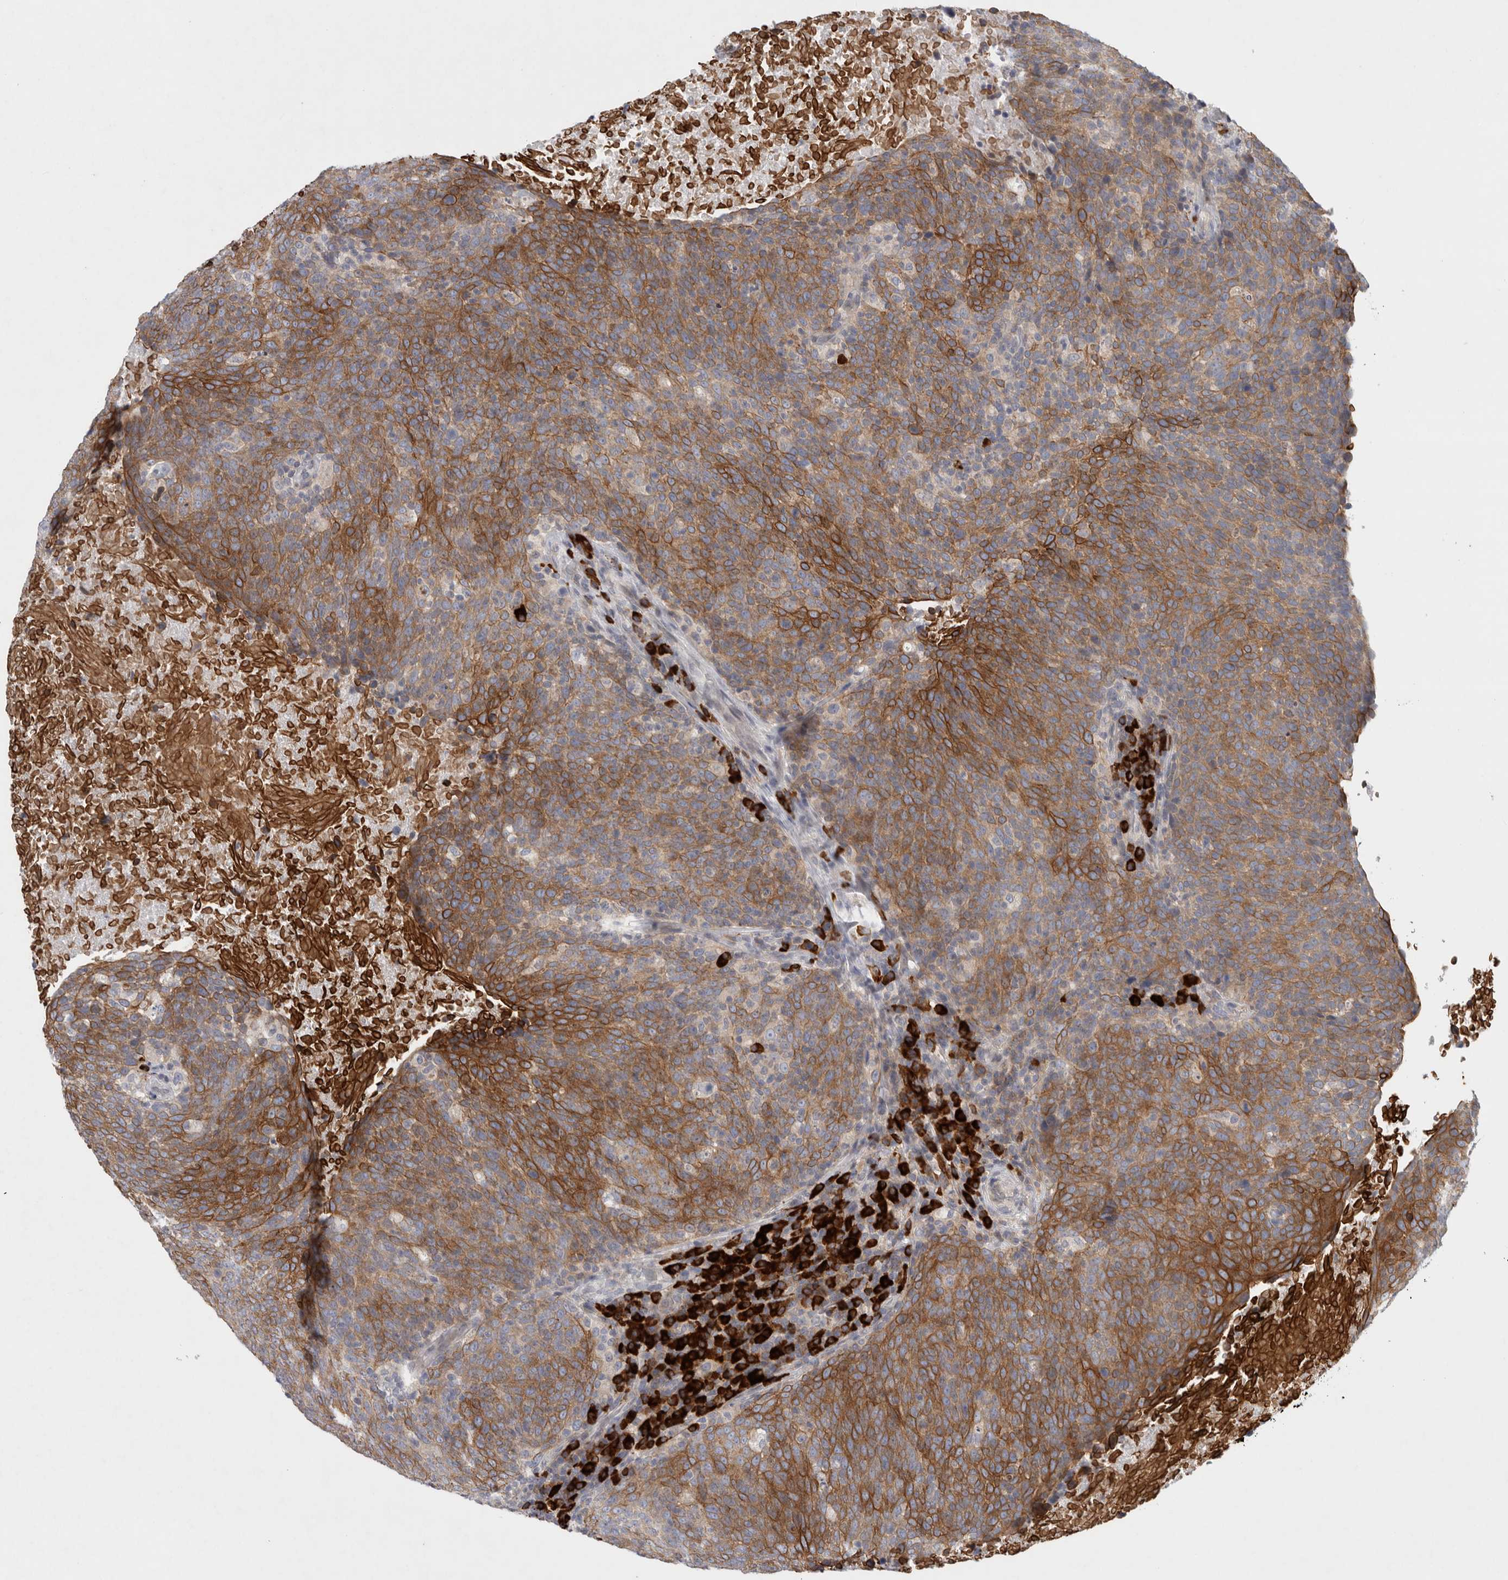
{"staining": {"intensity": "moderate", "quantity": ">75%", "location": "cytoplasmic/membranous"}, "tissue": "head and neck cancer", "cell_type": "Tumor cells", "image_type": "cancer", "snomed": [{"axis": "morphology", "description": "Squamous cell carcinoma, NOS"}, {"axis": "morphology", "description": "Squamous cell carcinoma, metastatic, NOS"}, {"axis": "topography", "description": "Lymph node"}, {"axis": "topography", "description": "Head-Neck"}], "caption": "Immunohistochemistry (DAB (3,3'-diaminobenzidine)) staining of human head and neck cancer (metastatic squamous cell carcinoma) shows moderate cytoplasmic/membranous protein expression in about >75% of tumor cells. (DAB (3,3'-diaminobenzidine) IHC, brown staining for protein, blue staining for nuclei).", "gene": "TMEM69", "patient": {"sex": "male", "age": 62}}